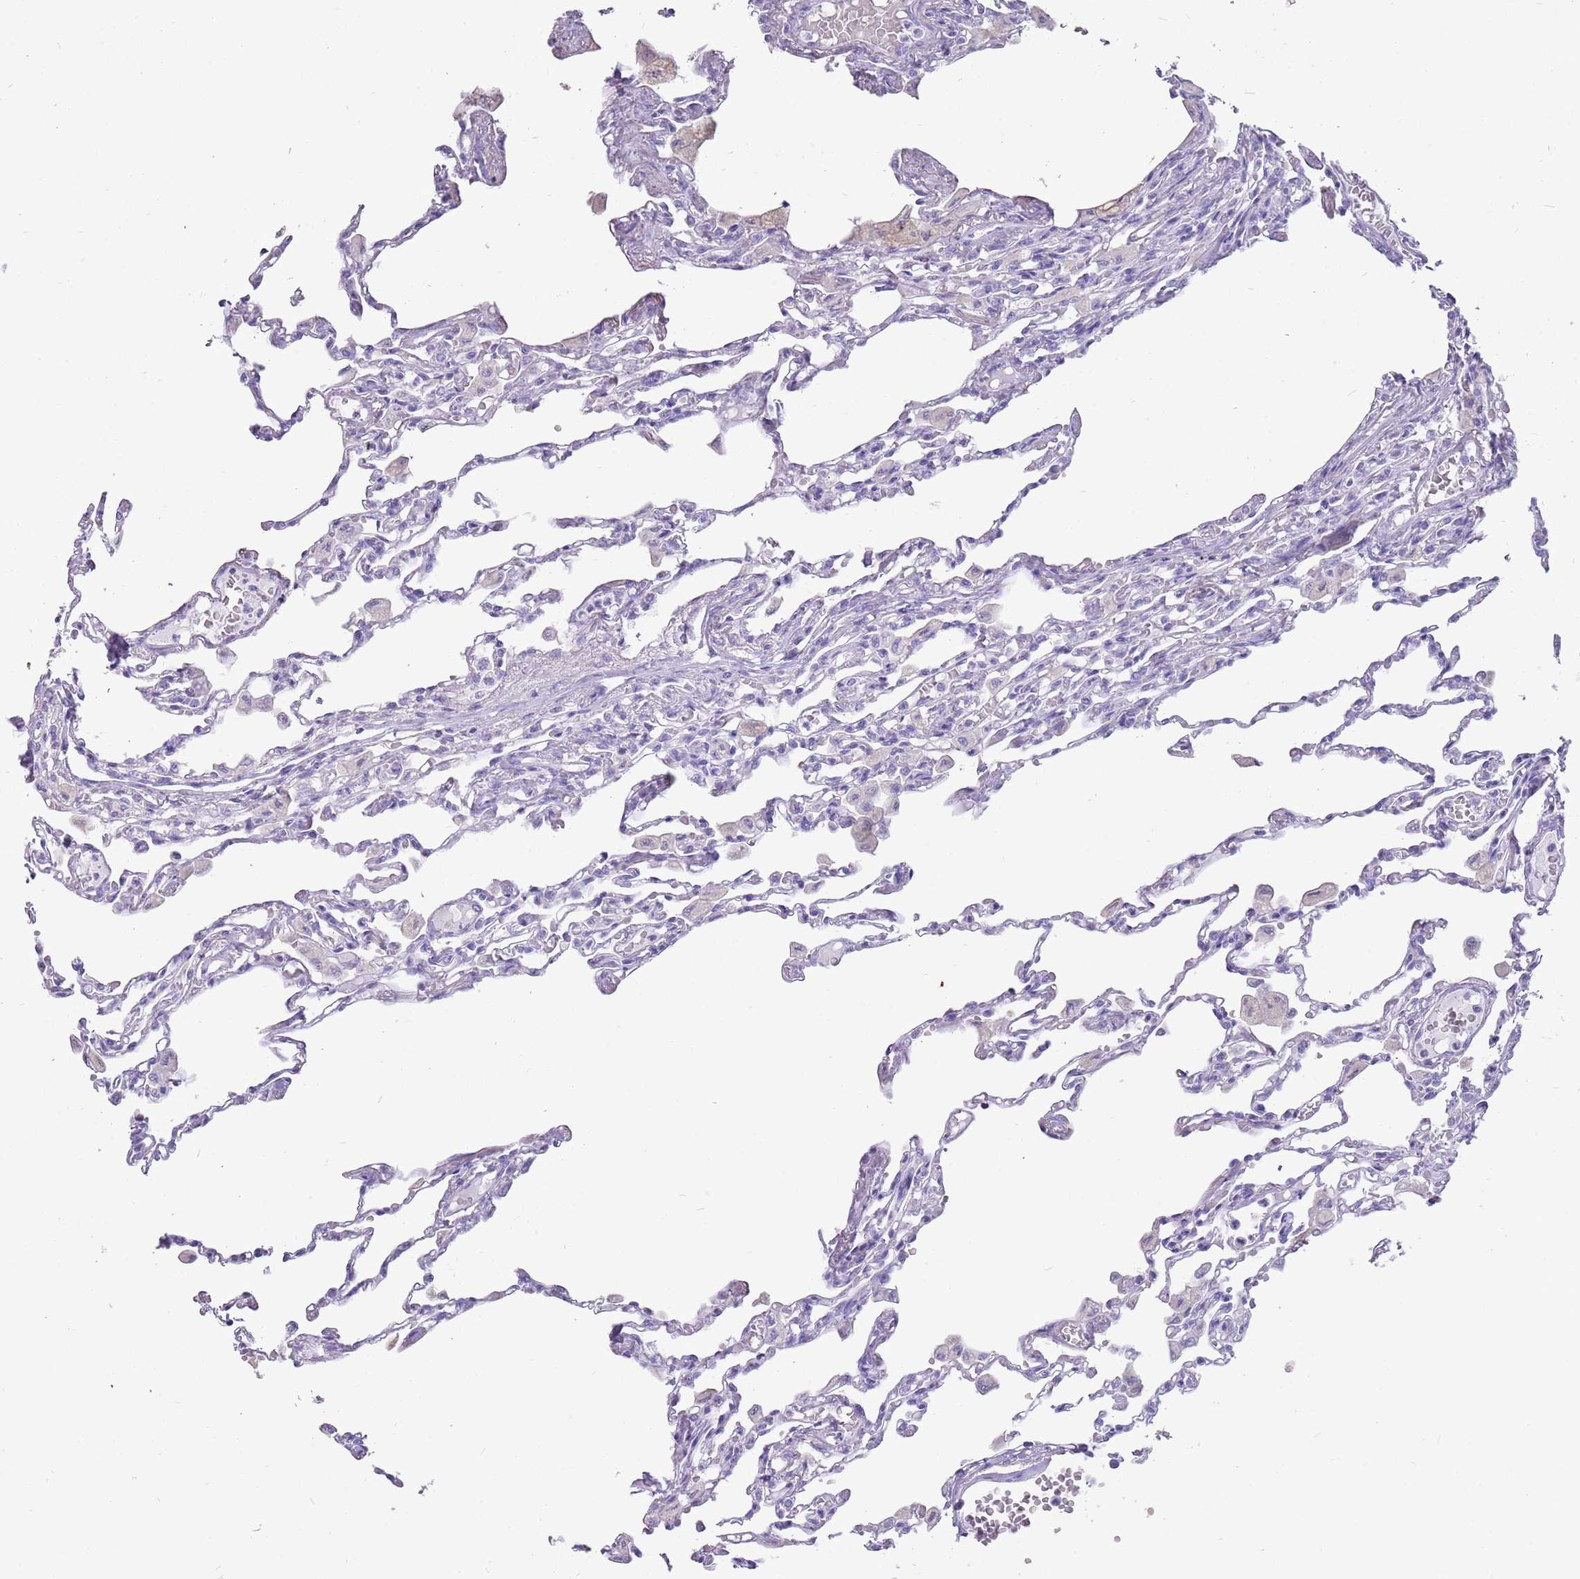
{"staining": {"intensity": "negative", "quantity": "none", "location": "none"}, "tissue": "lung", "cell_type": "Alveolar cells", "image_type": "normal", "snomed": [{"axis": "morphology", "description": "Normal tissue, NOS"}, {"axis": "topography", "description": "Bronchus"}, {"axis": "topography", "description": "Lung"}], "caption": "Histopathology image shows no protein expression in alveolar cells of benign lung.", "gene": "ENSG00000271254", "patient": {"sex": "female", "age": 49}}